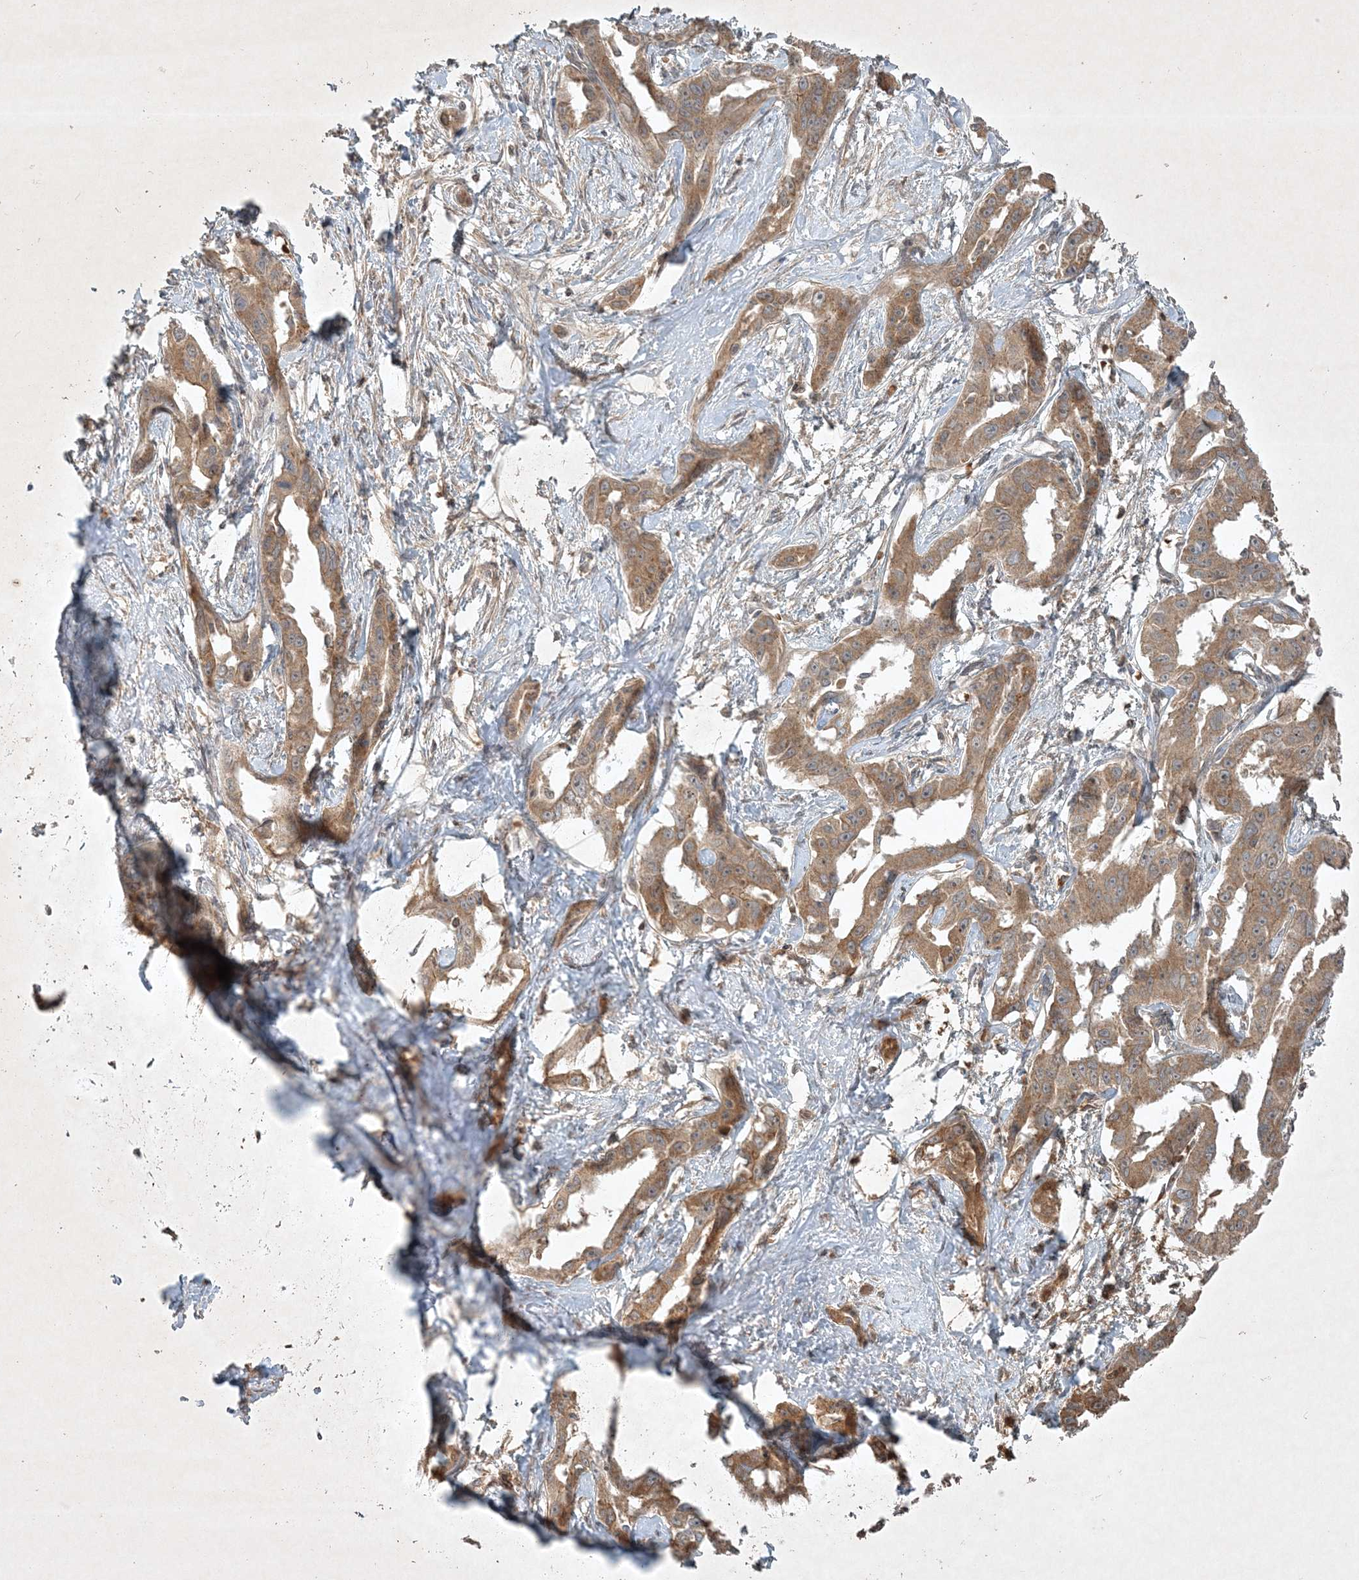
{"staining": {"intensity": "moderate", "quantity": ">75%", "location": "cytoplasmic/membranous"}, "tissue": "liver cancer", "cell_type": "Tumor cells", "image_type": "cancer", "snomed": [{"axis": "morphology", "description": "Cholangiocarcinoma"}, {"axis": "topography", "description": "Liver"}], "caption": "About >75% of tumor cells in liver cancer (cholangiocarcinoma) display moderate cytoplasmic/membranous protein expression as visualized by brown immunohistochemical staining.", "gene": "TNFAIP6", "patient": {"sex": "male", "age": 59}}